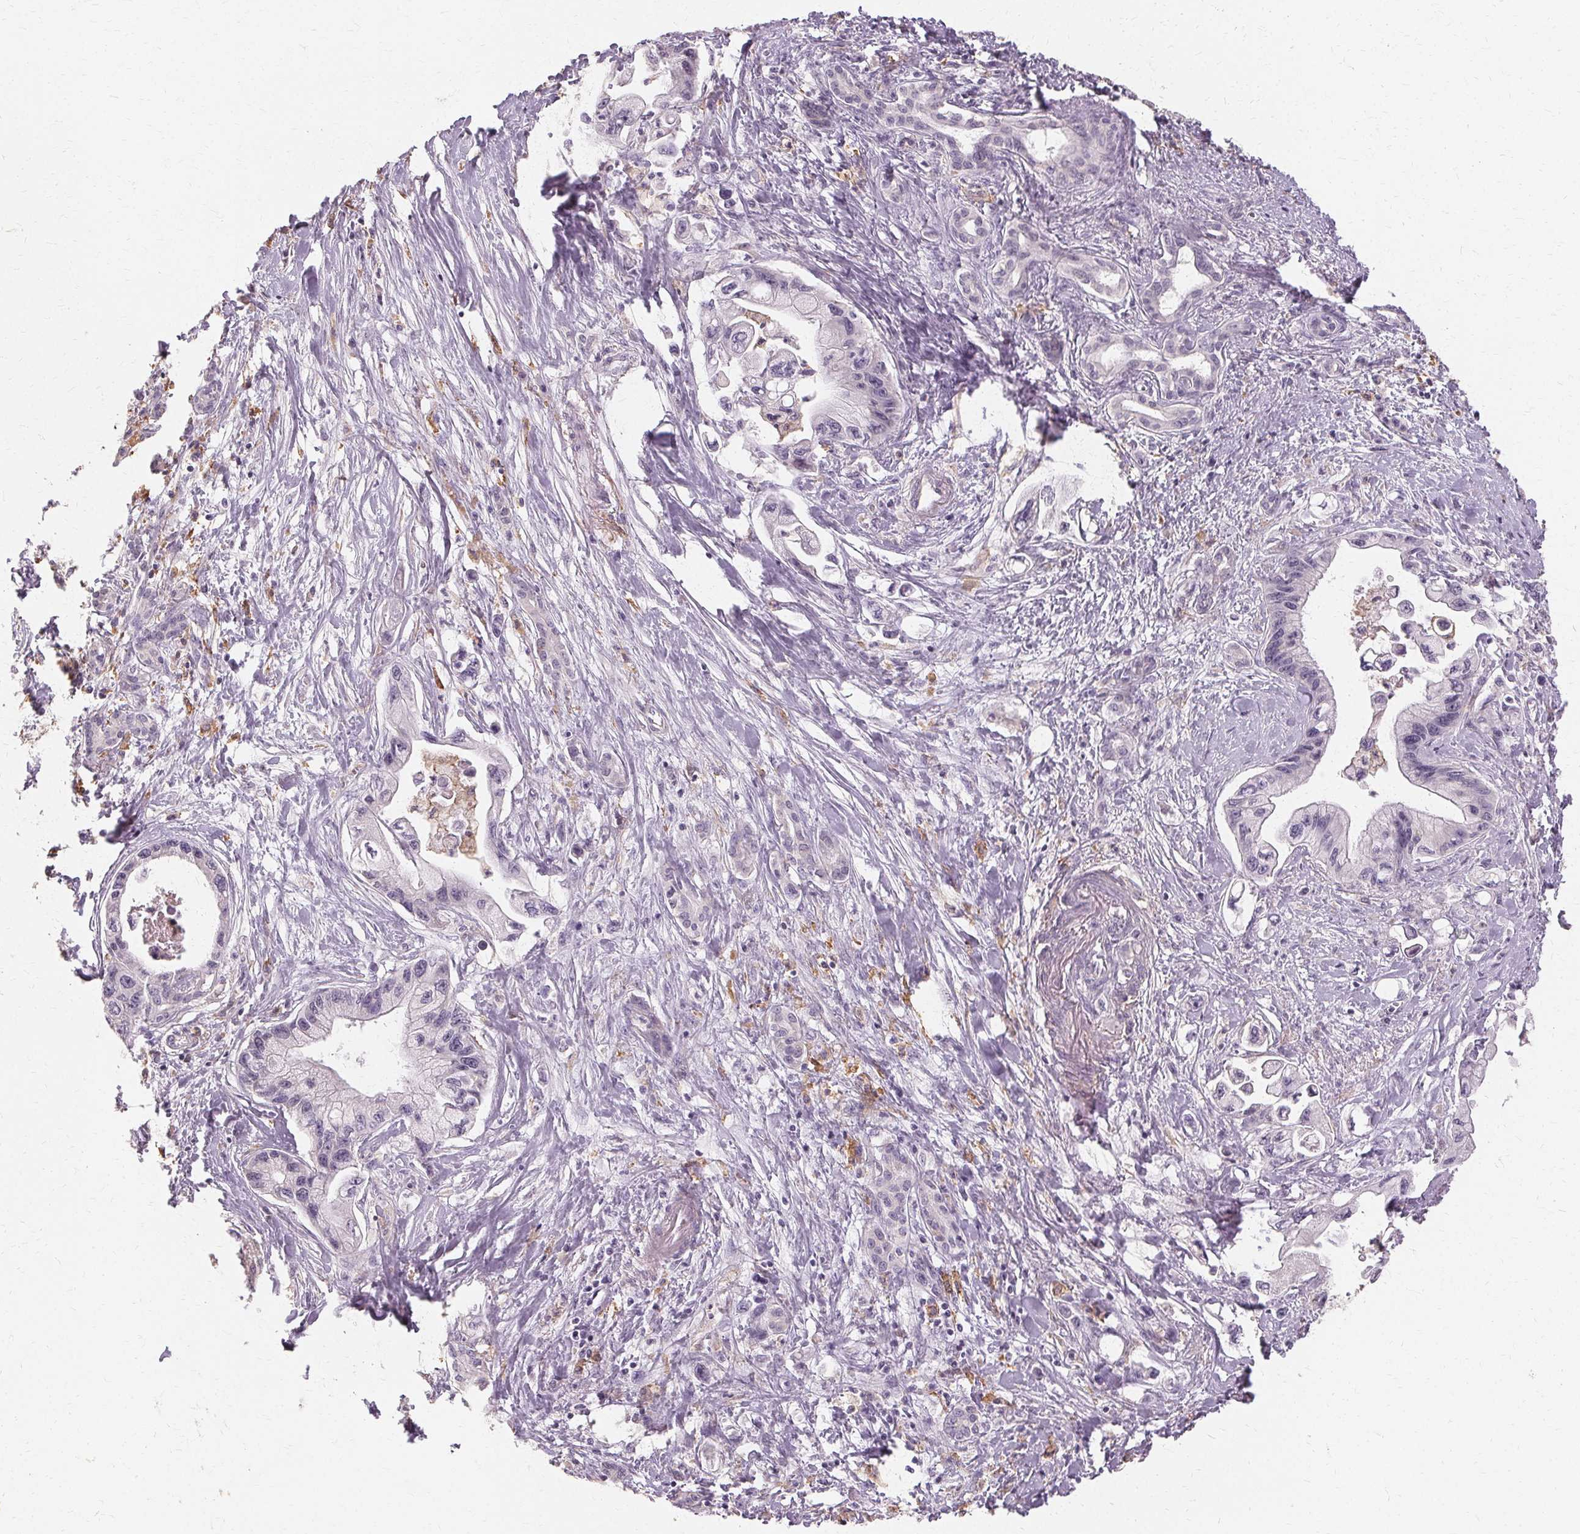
{"staining": {"intensity": "negative", "quantity": "none", "location": "none"}, "tissue": "pancreatic cancer", "cell_type": "Tumor cells", "image_type": "cancer", "snomed": [{"axis": "morphology", "description": "Adenocarcinoma, NOS"}, {"axis": "topography", "description": "Pancreas"}], "caption": "Immunohistochemistry of human pancreatic cancer (adenocarcinoma) demonstrates no staining in tumor cells. The staining was performed using DAB (3,3'-diaminobenzidine) to visualize the protein expression in brown, while the nuclei were stained in blue with hematoxylin (Magnification: 20x).", "gene": "IFNGR1", "patient": {"sex": "male", "age": 61}}